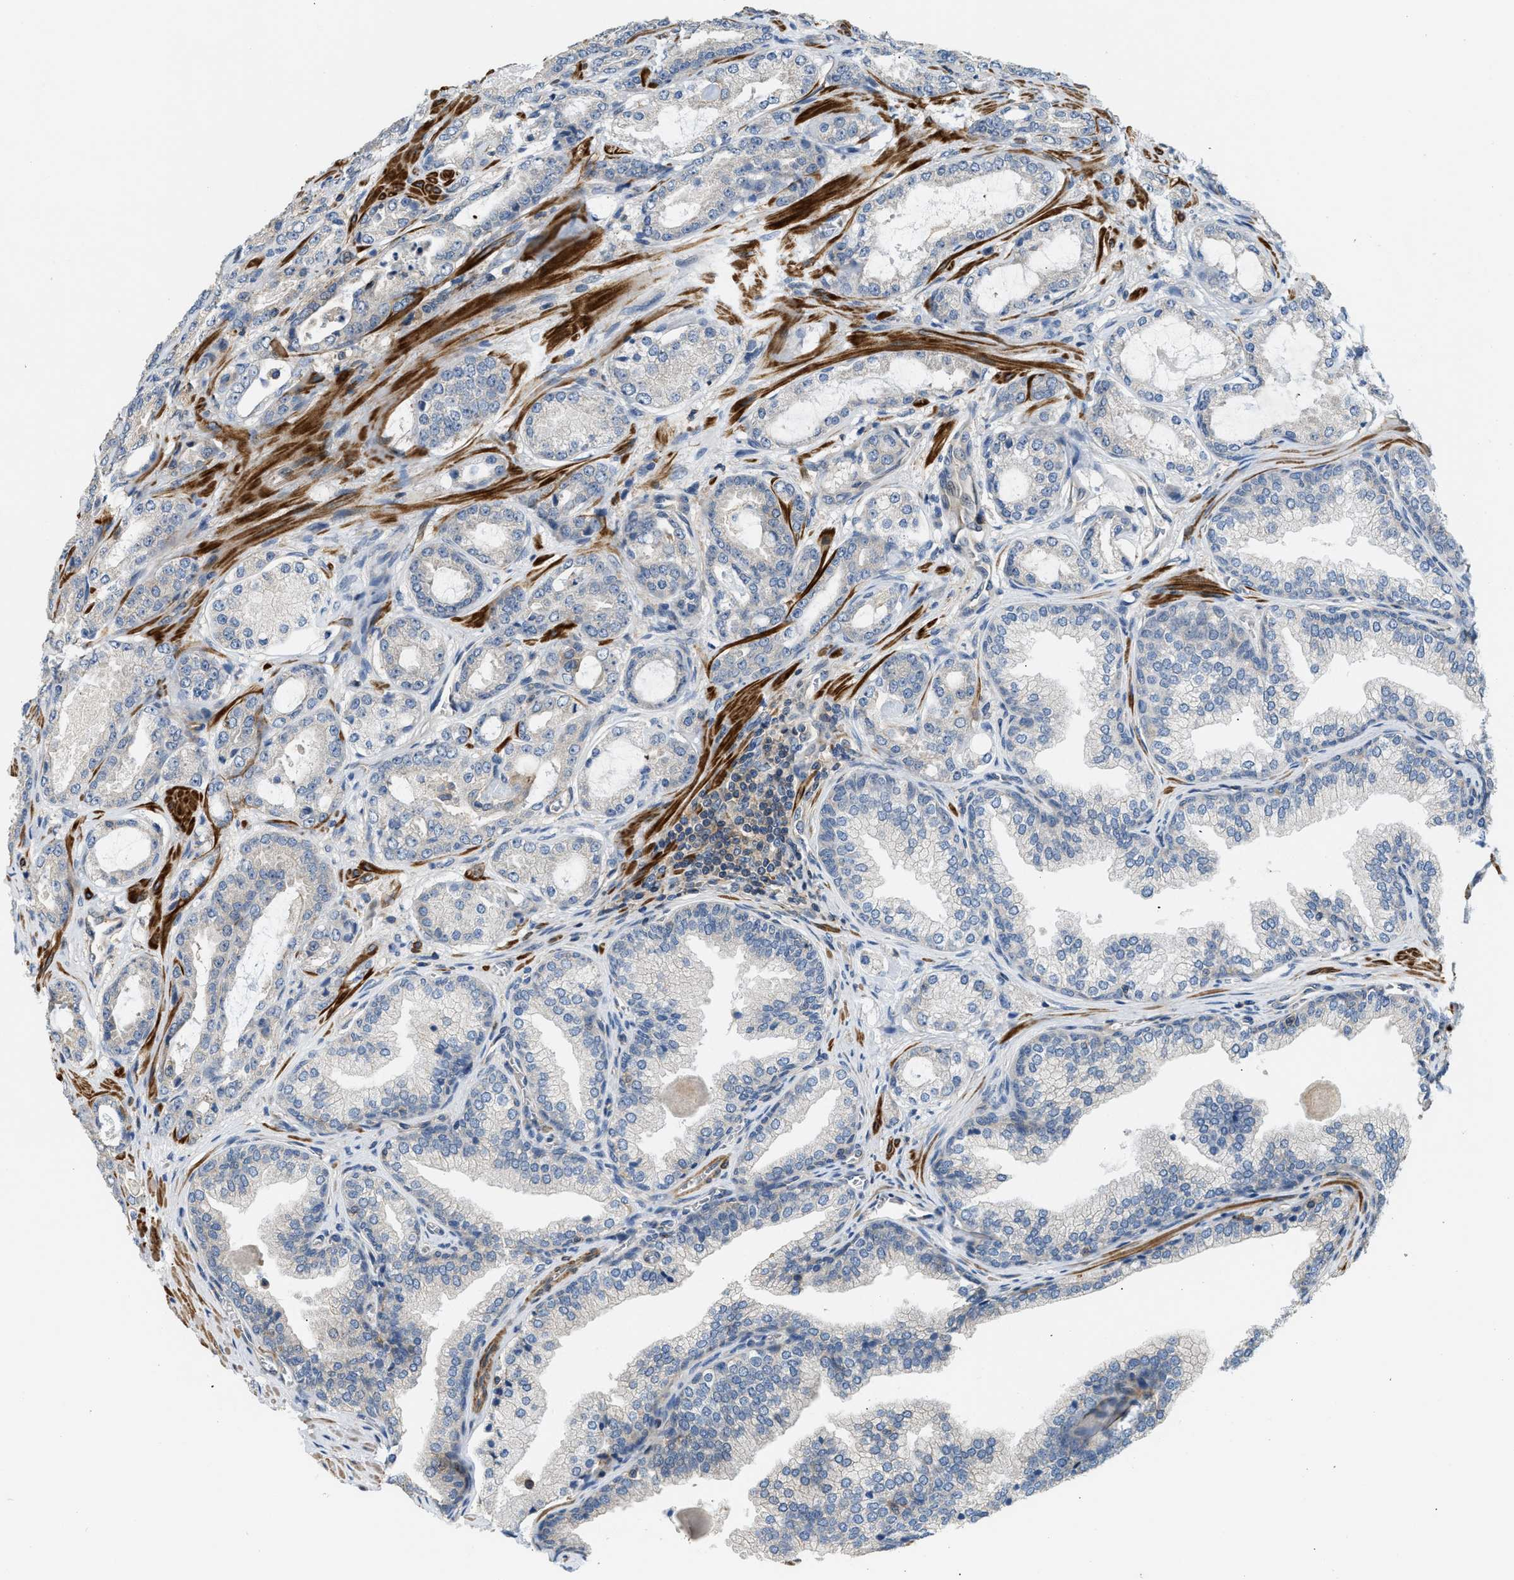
{"staining": {"intensity": "negative", "quantity": "none", "location": "none"}, "tissue": "prostate cancer", "cell_type": "Tumor cells", "image_type": "cancer", "snomed": [{"axis": "morphology", "description": "Adenocarcinoma, High grade"}, {"axis": "topography", "description": "Prostate"}], "caption": "Immunohistochemical staining of human adenocarcinoma (high-grade) (prostate) shows no significant positivity in tumor cells.", "gene": "BTN3A2", "patient": {"sex": "male", "age": 65}}